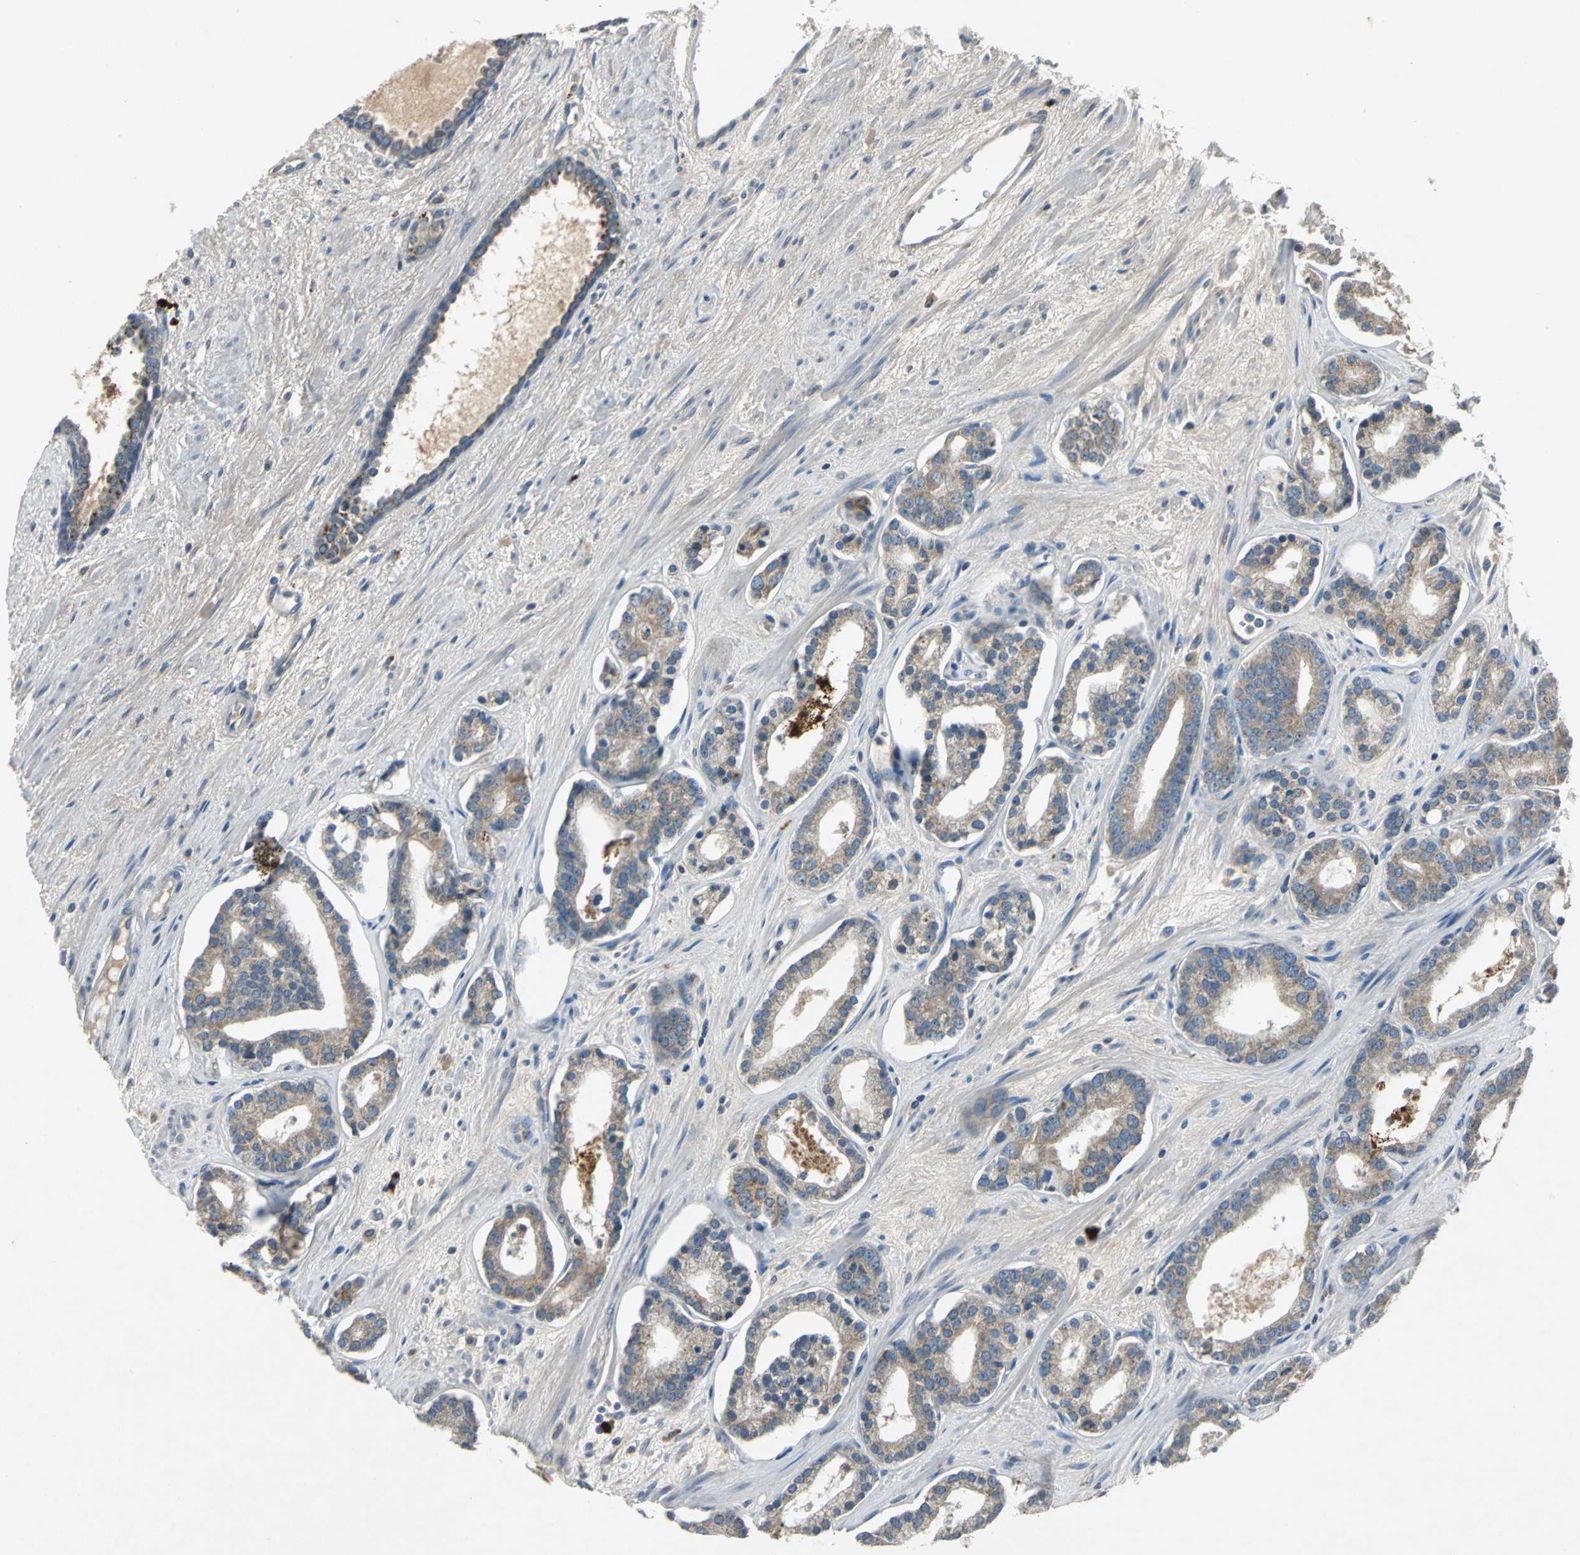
{"staining": {"intensity": "weak", "quantity": ">75%", "location": "cytoplasmic/membranous"}, "tissue": "prostate cancer", "cell_type": "Tumor cells", "image_type": "cancer", "snomed": [{"axis": "morphology", "description": "Adenocarcinoma, Low grade"}, {"axis": "topography", "description": "Prostate"}], "caption": "Immunohistochemistry (IHC) staining of low-grade adenocarcinoma (prostate), which shows low levels of weak cytoplasmic/membranous positivity in approximately >75% of tumor cells indicating weak cytoplasmic/membranous protein staining. The staining was performed using DAB (3,3'-diaminobenzidine) (brown) for protein detection and nuclei were counterstained in hematoxylin (blue).", "gene": "SLC2A13", "patient": {"sex": "male", "age": 63}}